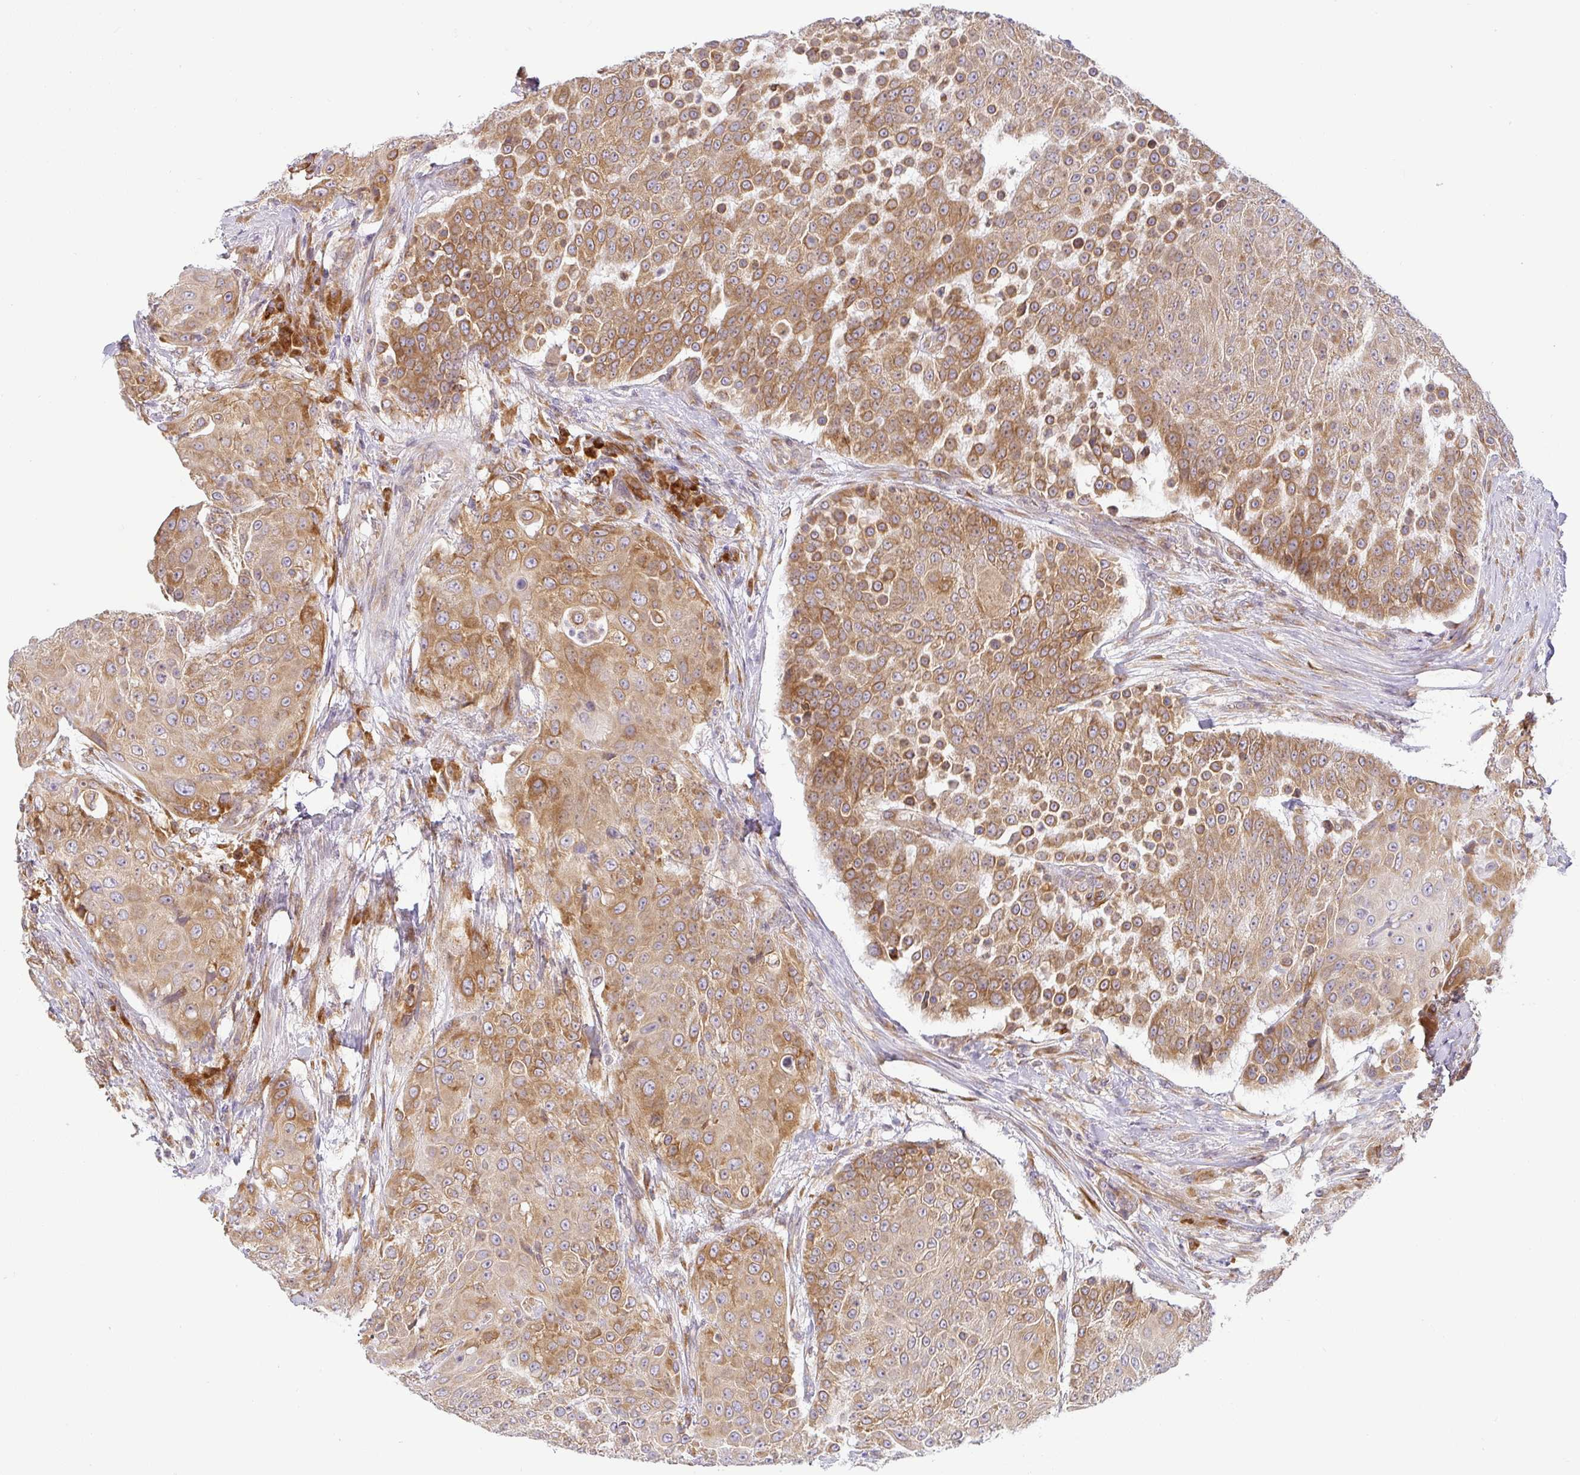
{"staining": {"intensity": "moderate", "quantity": ">75%", "location": "cytoplasmic/membranous"}, "tissue": "urothelial cancer", "cell_type": "Tumor cells", "image_type": "cancer", "snomed": [{"axis": "morphology", "description": "Urothelial carcinoma, High grade"}, {"axis": "topography", "description": "Urinary bladder"}], "caption": "About >75% of tumor cells in urothelial cancer demonstrate moderate cytoplasmic/membranous protein expression as visualized by brown immunohistochemical staining.", "gene": "DERL2", "patient": {"sex": "female", "age": 63}}